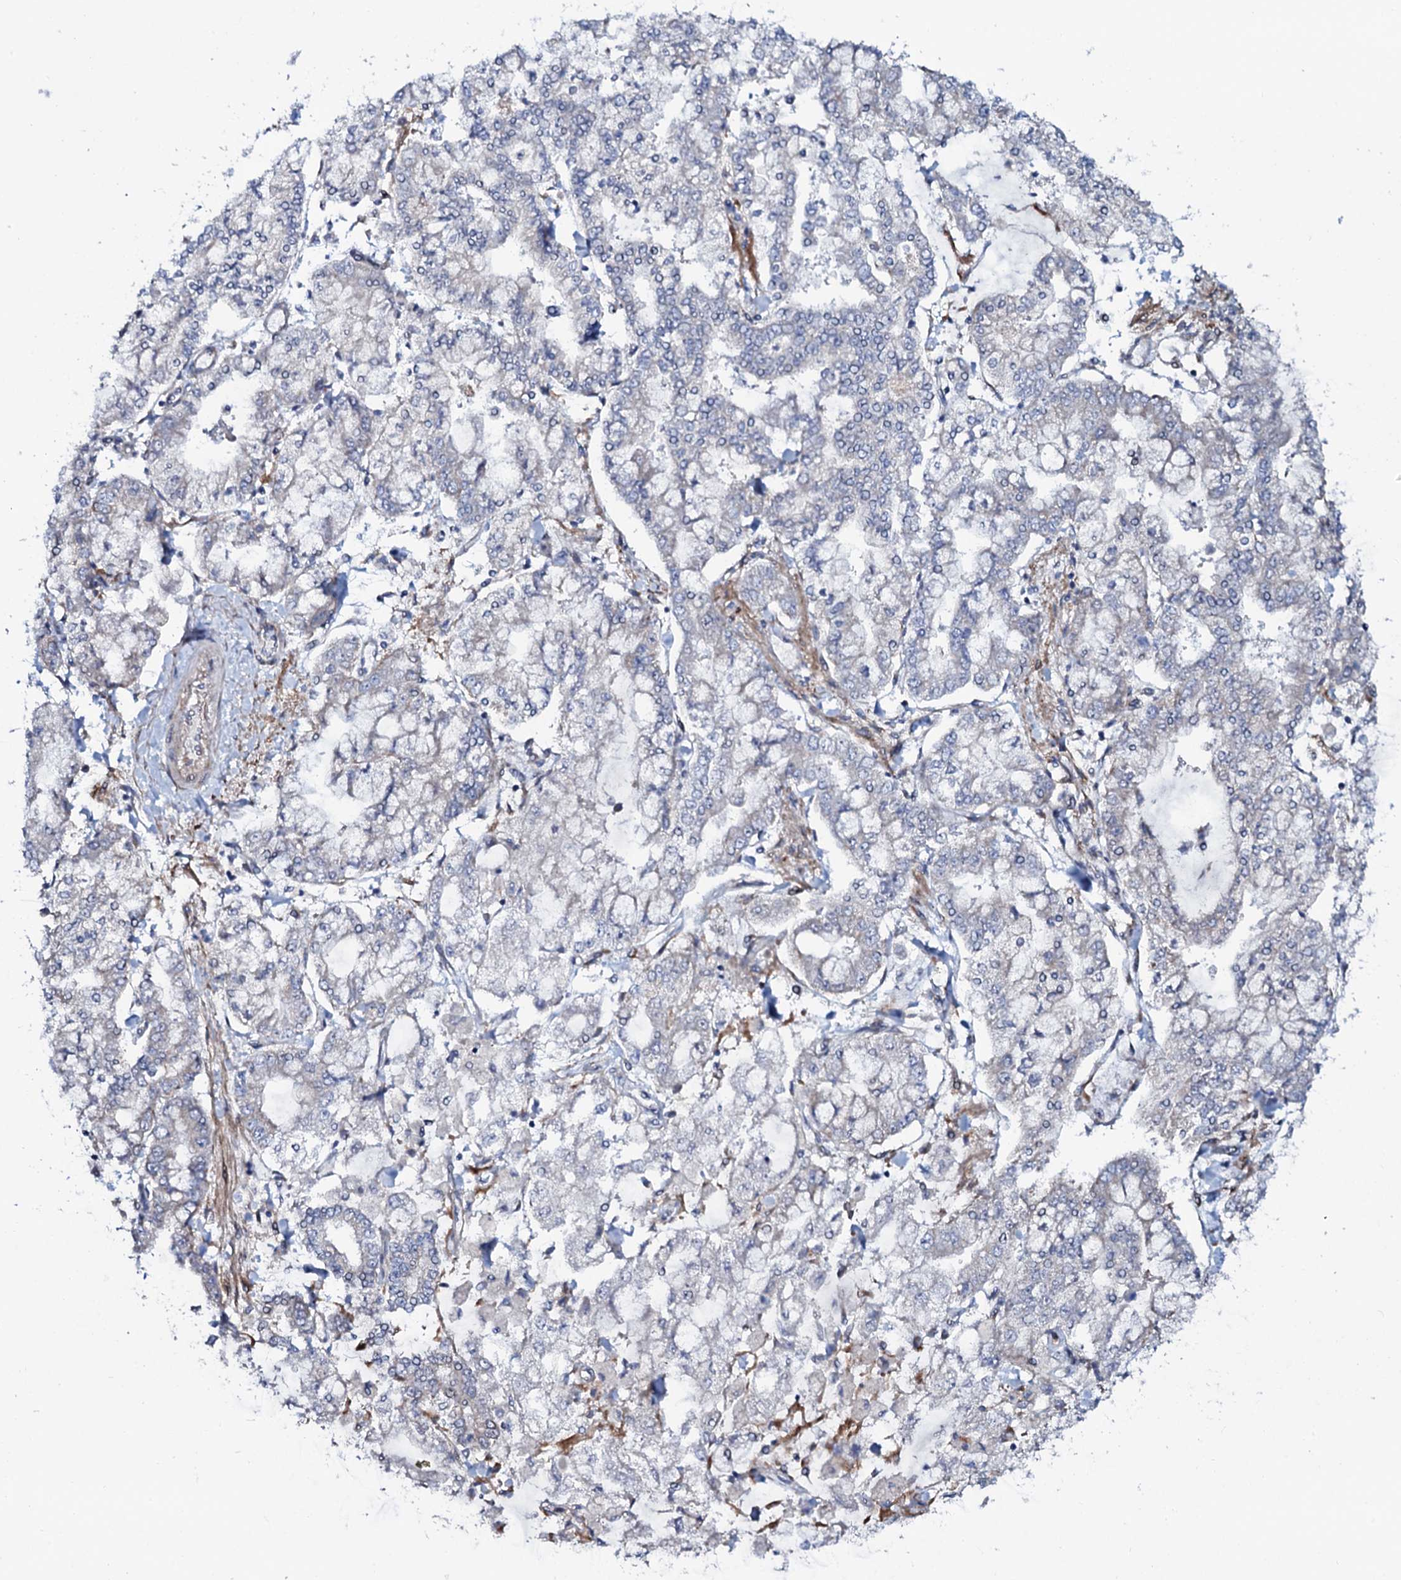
{"staining": {"intensity": "negative", "quantity": "none", "location": "none"}, "tissue": "stomach cancer", "cell_type": "Tumor cells", "image_type": "cancer", "snomed": [{"axis": "morphology", "description": "Normal tissue, NOS"}, {"axis": "morphology", "description": "Adenocarcinoma, NOS"}, {"axis": "topography", "description": "Stomach, upper"}, {"axis": "topography", "description": "Stomach"}], "caption": "Immunohistochemical staining of human stomach cancer (adenocarcinoma) demonstrates no significant expression in tumor cells.", "gene": "PPP1R3D", "patient": {"sex": "male", "age": 76}}